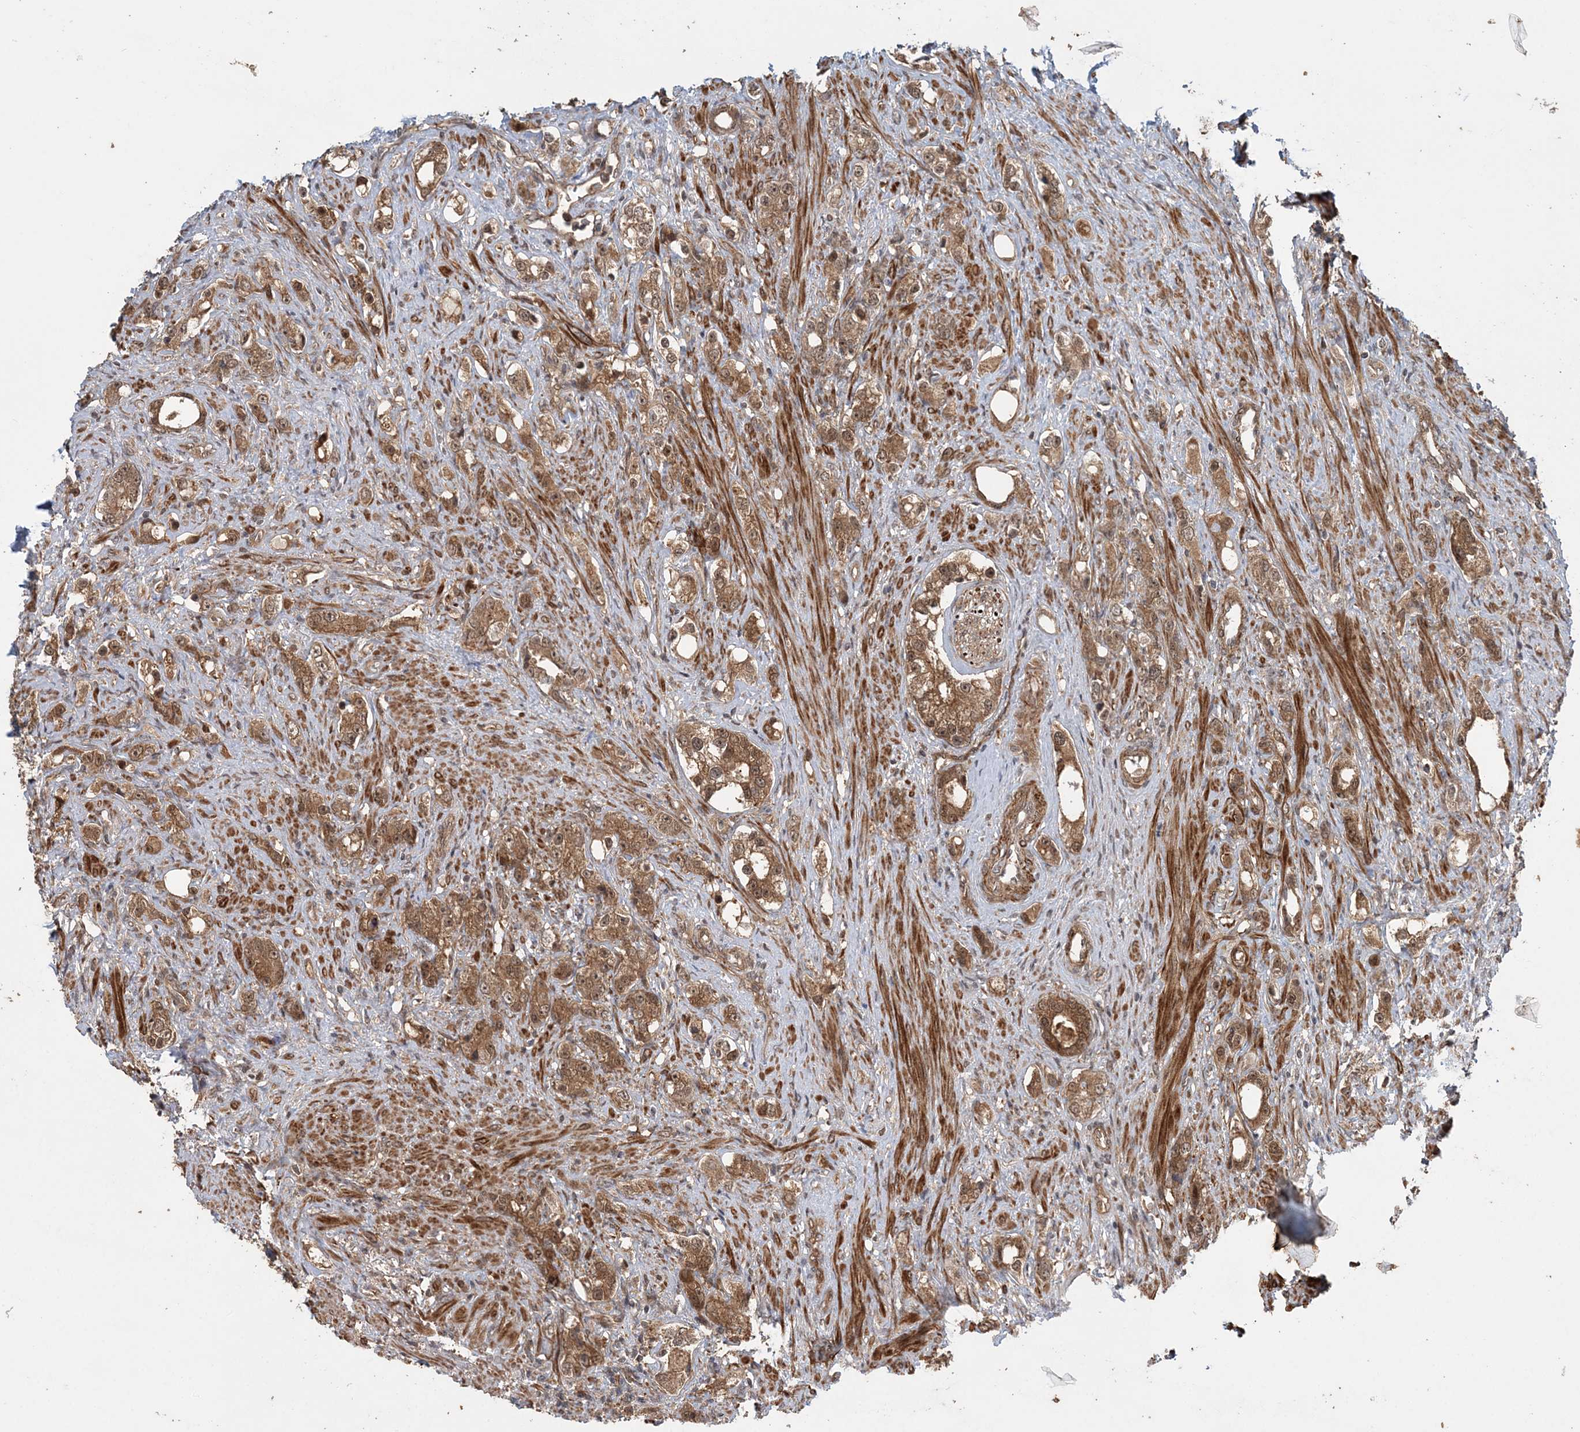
{"staining": {"intensity": "moderate", "quantity": ">75%", "location": "cytoplasmic/membranous,nuclear"}, "tissue": "prostate cancer", "cell_type": "Tumor cells", "image_type": "cancer", "snomed": [{"axis": "morphology", "description": "Adenocarcinoma, High grade"}, {"axis": "topography", "description": "Prostate"}], "caption": "A high-resolution micrograph shows IHC staining of prostate cancer (high-grade adenocarcinoma), which demonstrates moderate cytoplasmic/membranous and nuclear expression in about >75% of tumor cells.", "gene": "UBTD2", "patient": {"sex": "male", "age": 63}}